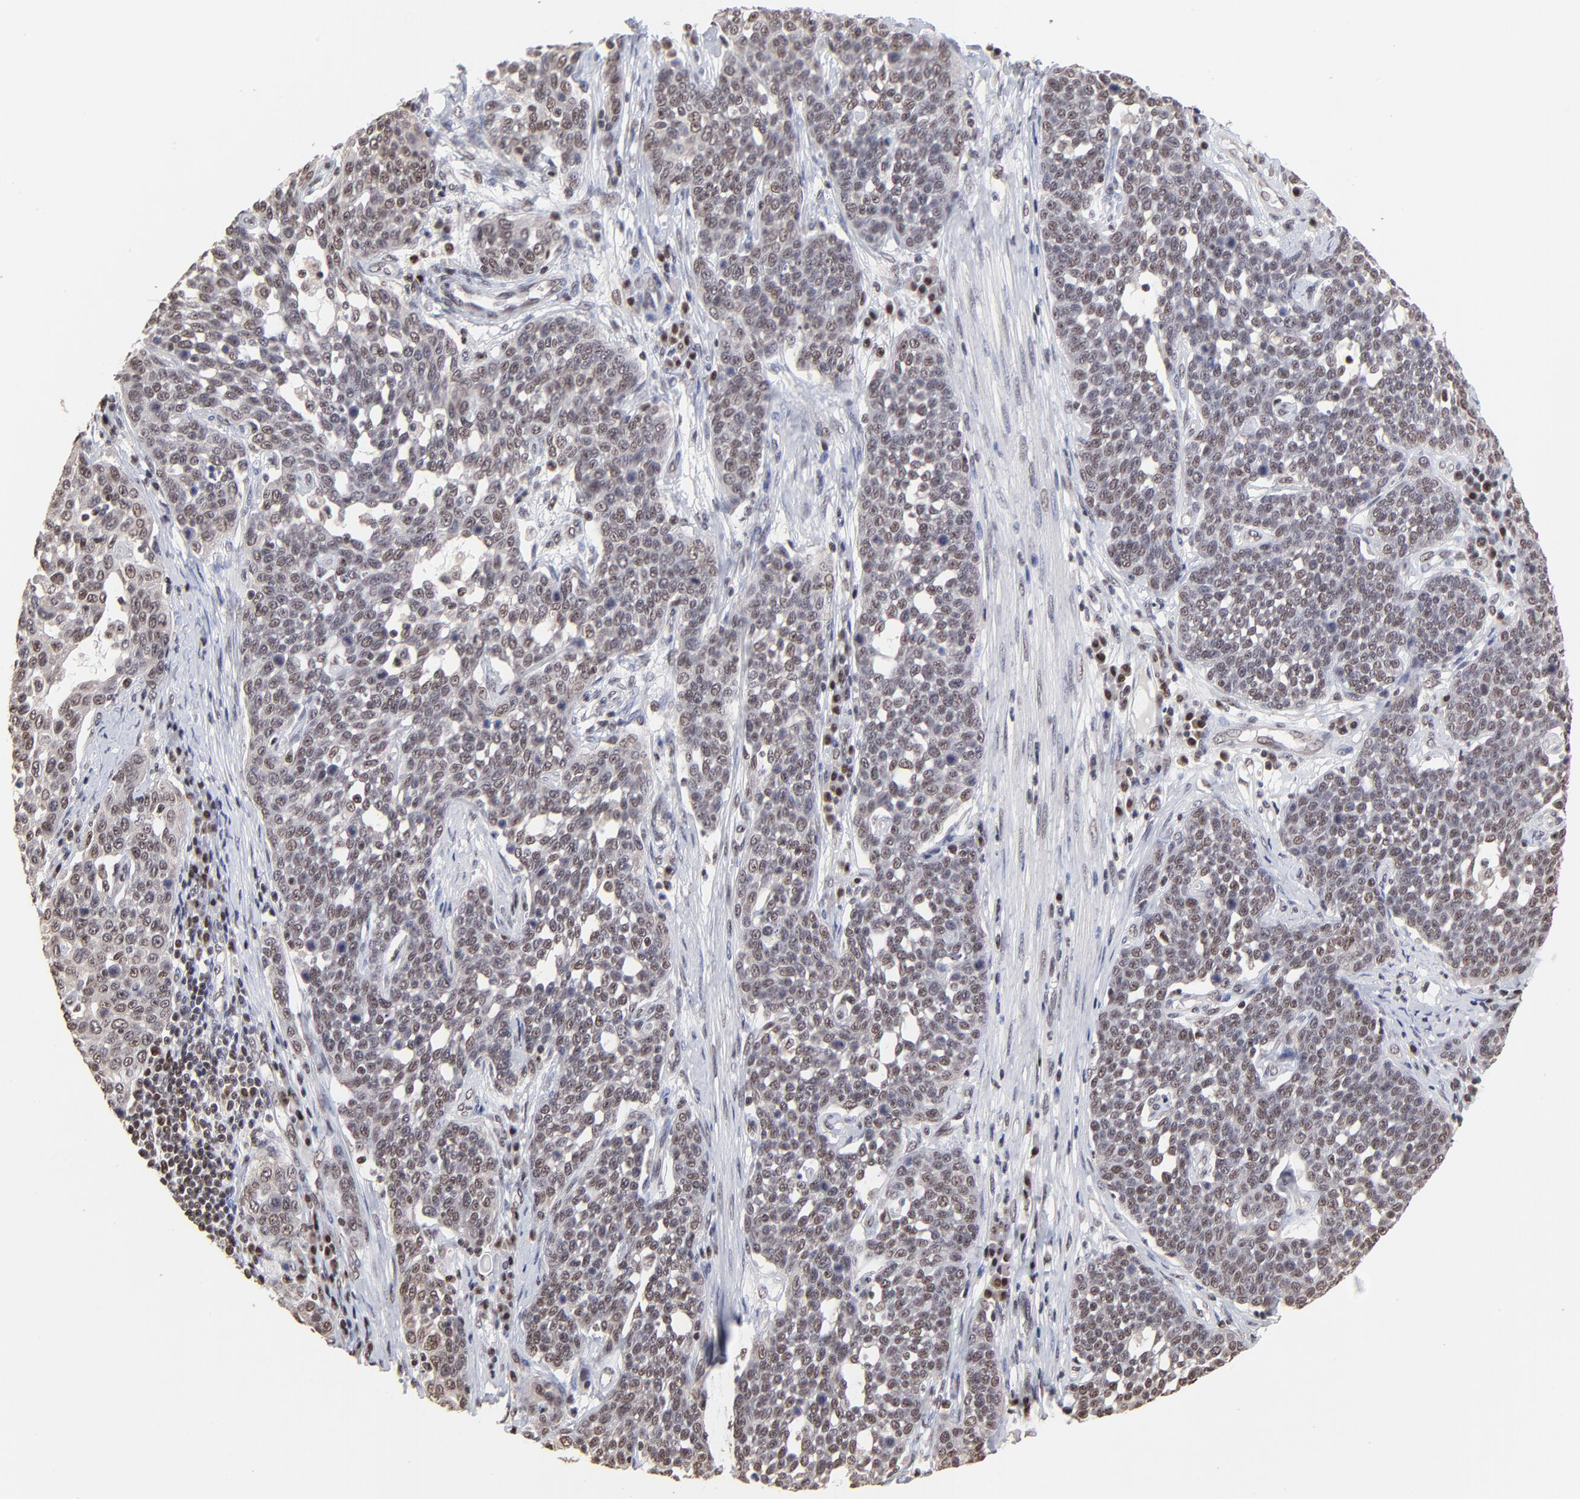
{"staining": {"intensity": "weak", "quantity": ">75%", "location": "nuclear"}, "tissue": "cervical cancer", "cell_type": "Tumor cells", "image_type": "cancer", "snomed": [{"axis": "morphology", "description": "Squamous cell carcinoma, NOS"}, {"axis": "topography", "description": "Cervix"}], "caption": "Immunohistochemistry (IHC) (DAB) staining of cervical cancer displays weak nuclear protein positivity in approximately >75% of tumor cells.", "gene": "DSN1", "patient": {"sex": "female", "age": 34}}